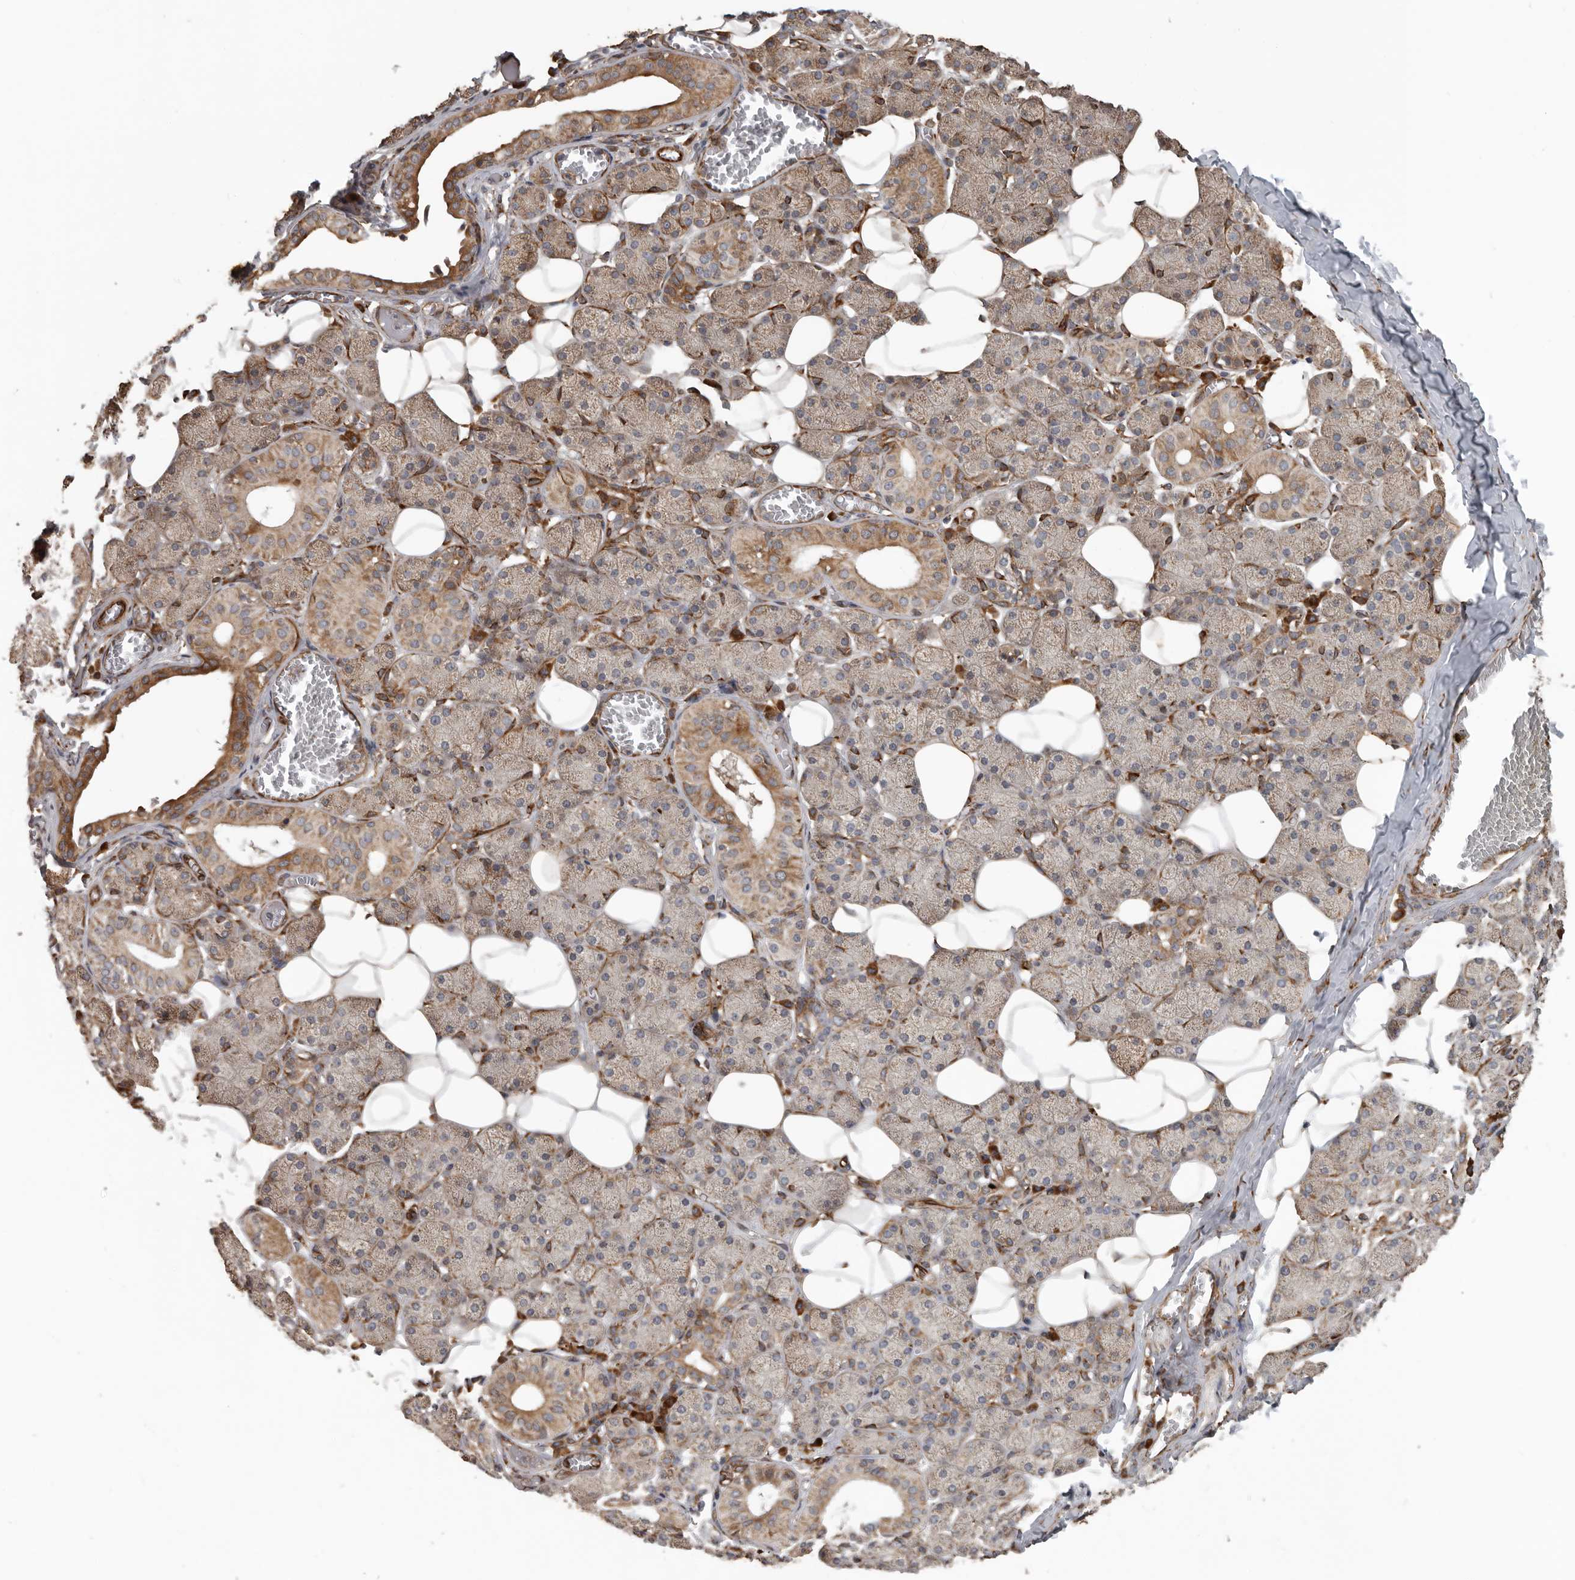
{"staining": {"intensity": "moderate", "quantity": ">75%", "location": "cytoplasmic/membranous"}, "tissue": "salivary gland", "cell_type": "Glandular cells", "image_type": "normal", "snomed": [{"axis": "morphology", "description": "Normal tissue, NOS"}, {"axis": "topography", "description": "Salivary gland"}], "caption": "Protein expression by immunohistochemistry (IHC) demonstrates moderate cytoplasmic/membranous expression in about >75% of glandular cells in normal salivary gland. The staining was performed using DAB (3,3'-diaminobenzidine), with brown indicating positive protein expression. Nuclei are stained blue with hematoxylin.", "gene": "CEP350", "patient": {"sex": "female", "age": 33}}